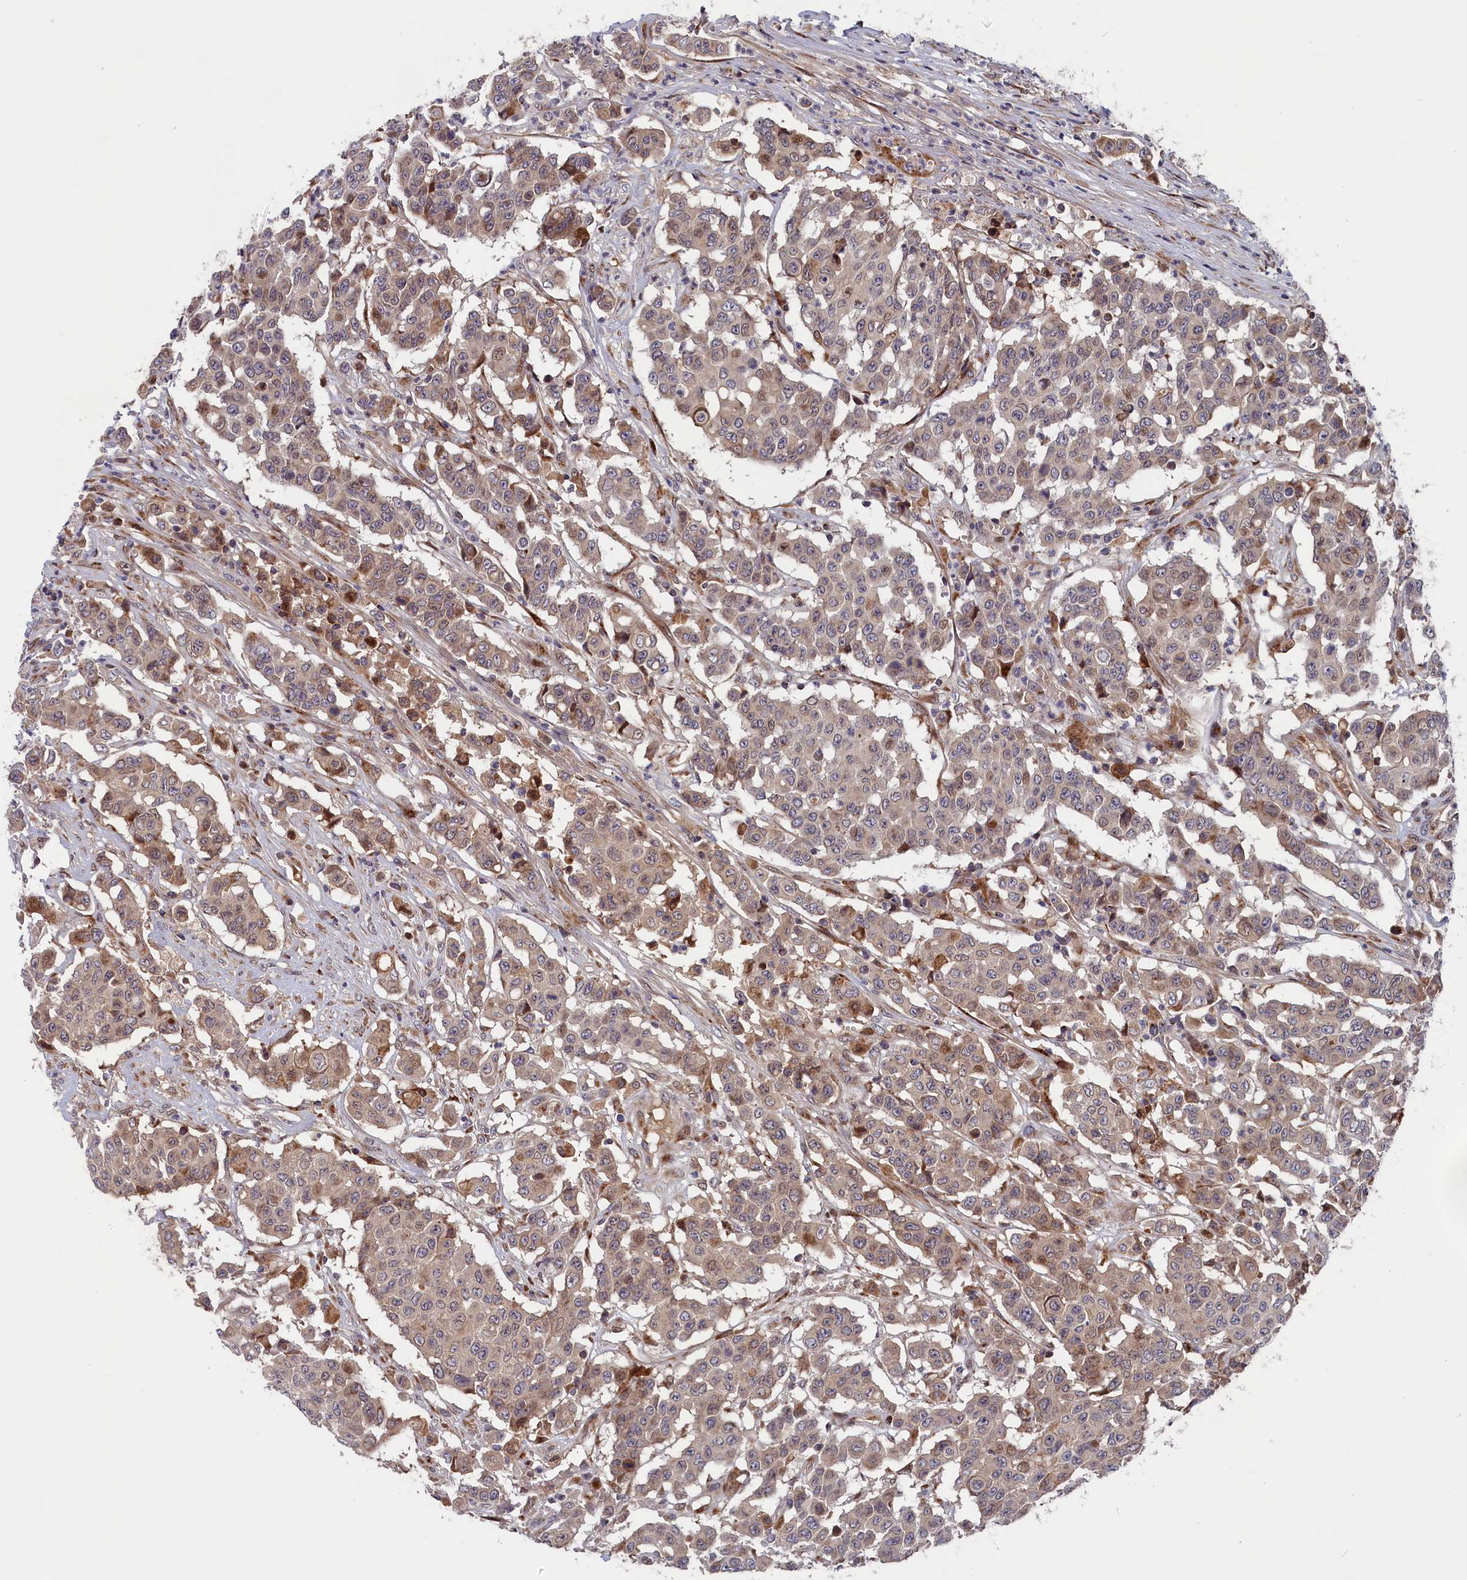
{"staining": {"intensity": "weak", "quantity": "25%-75%", "location": "cytoplasmic/membranous"}, "tissue": "colorectal cancer", "cell_type": "Tumor cells", "image_type": "cancer", "snomed": [{"axis": "morphology", "description": "Adenocarcinoma, NOS"}, {"axis": "topography", "description": "Colon"}], "caption": "IHC image of neoplastic tissue: colorectal cancer (adenocarcinoma) stained using immunohistochemistry exhibits low levels of weak protein expression localized specifically in the cytoplasmic/membranous of tumor cells, appearing as a cytoplasmic/membranous brown color.", "gene": "CHST12", "patient": {"sex": "male", "age": 51}}